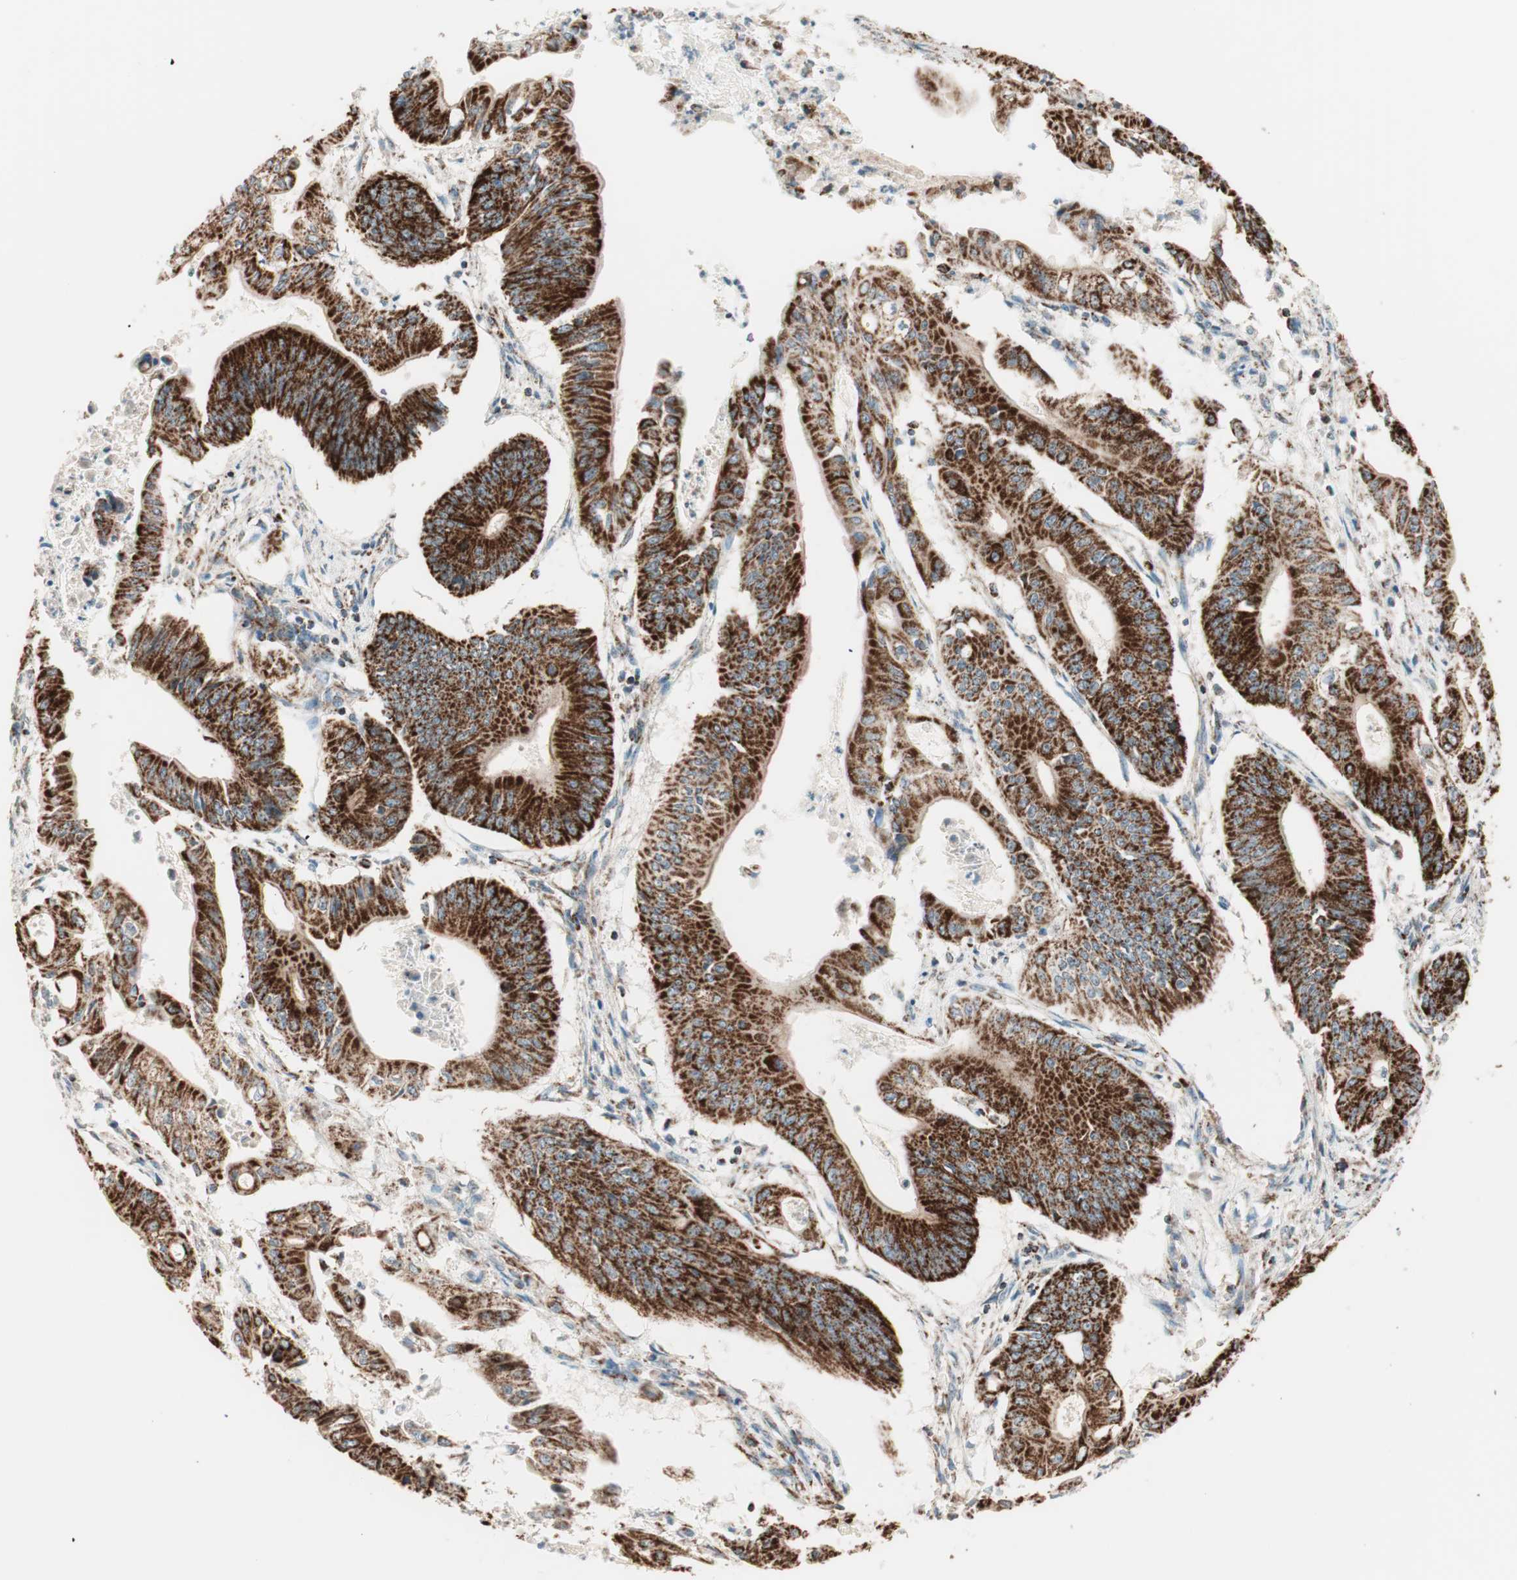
{"staining": {"intensity": "strong", "quantity": ">75%", "location": "cytoplasmic/membranous"}, "tissue": "pancreatic cancer", "cell_type": "Tumor cells", "image_type": "cancer", "snomed": [{"axis": "morphology", "description": "Normal tissue, NOS"}, {"axis": "topography", "description": "Lymph node"}], "caption": "Brown immunohistochemical staining in human pancreatic cancer reveals strong cytoplasmic/membranous positivity in approximately >75% of tumor cells.", "gene": "TOMM22", "patient": {"sex": "male", "age": 62}}